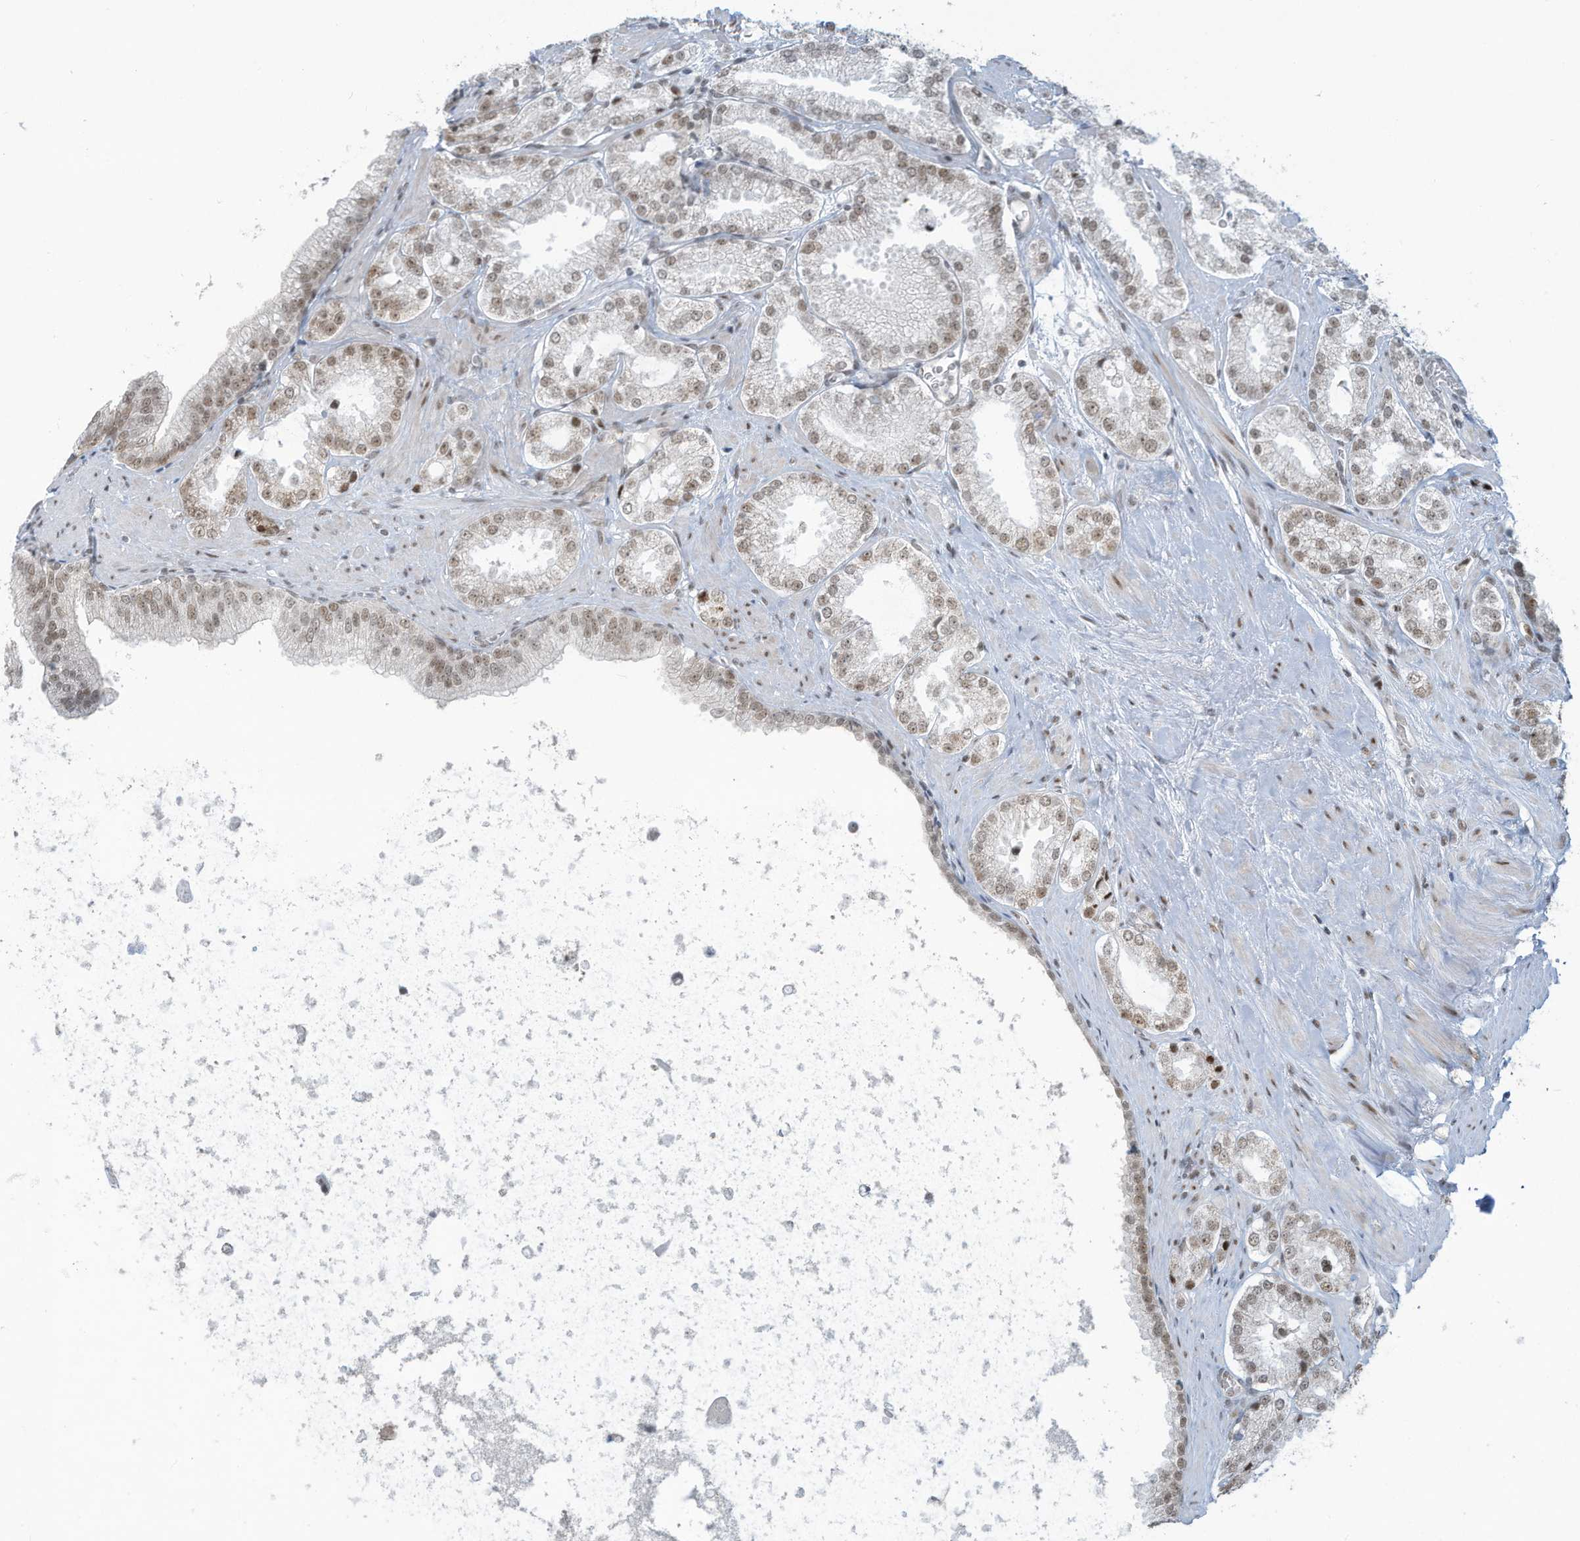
{"staining": {"intensity": "weak", "quantity": ">75%", "location": "nuclear"}, "tissue": "prostate cancer", "cell_type": "Tumor cells", "image_type": "cancer", "snomed": [{"axis": "morphology", "description": "Adenocarcinoma, High grade"}, {"axis": "topography", "description": "Prostate"}], "caption": "Adenocarcinoma (high-grade) (prostate) stained with immunohistochemistry (IHC) shows weak nuclear staining in about >75% of tumor cells.", "gene": "ECT2L", "patient": {"sex": "male", "age": 73}}